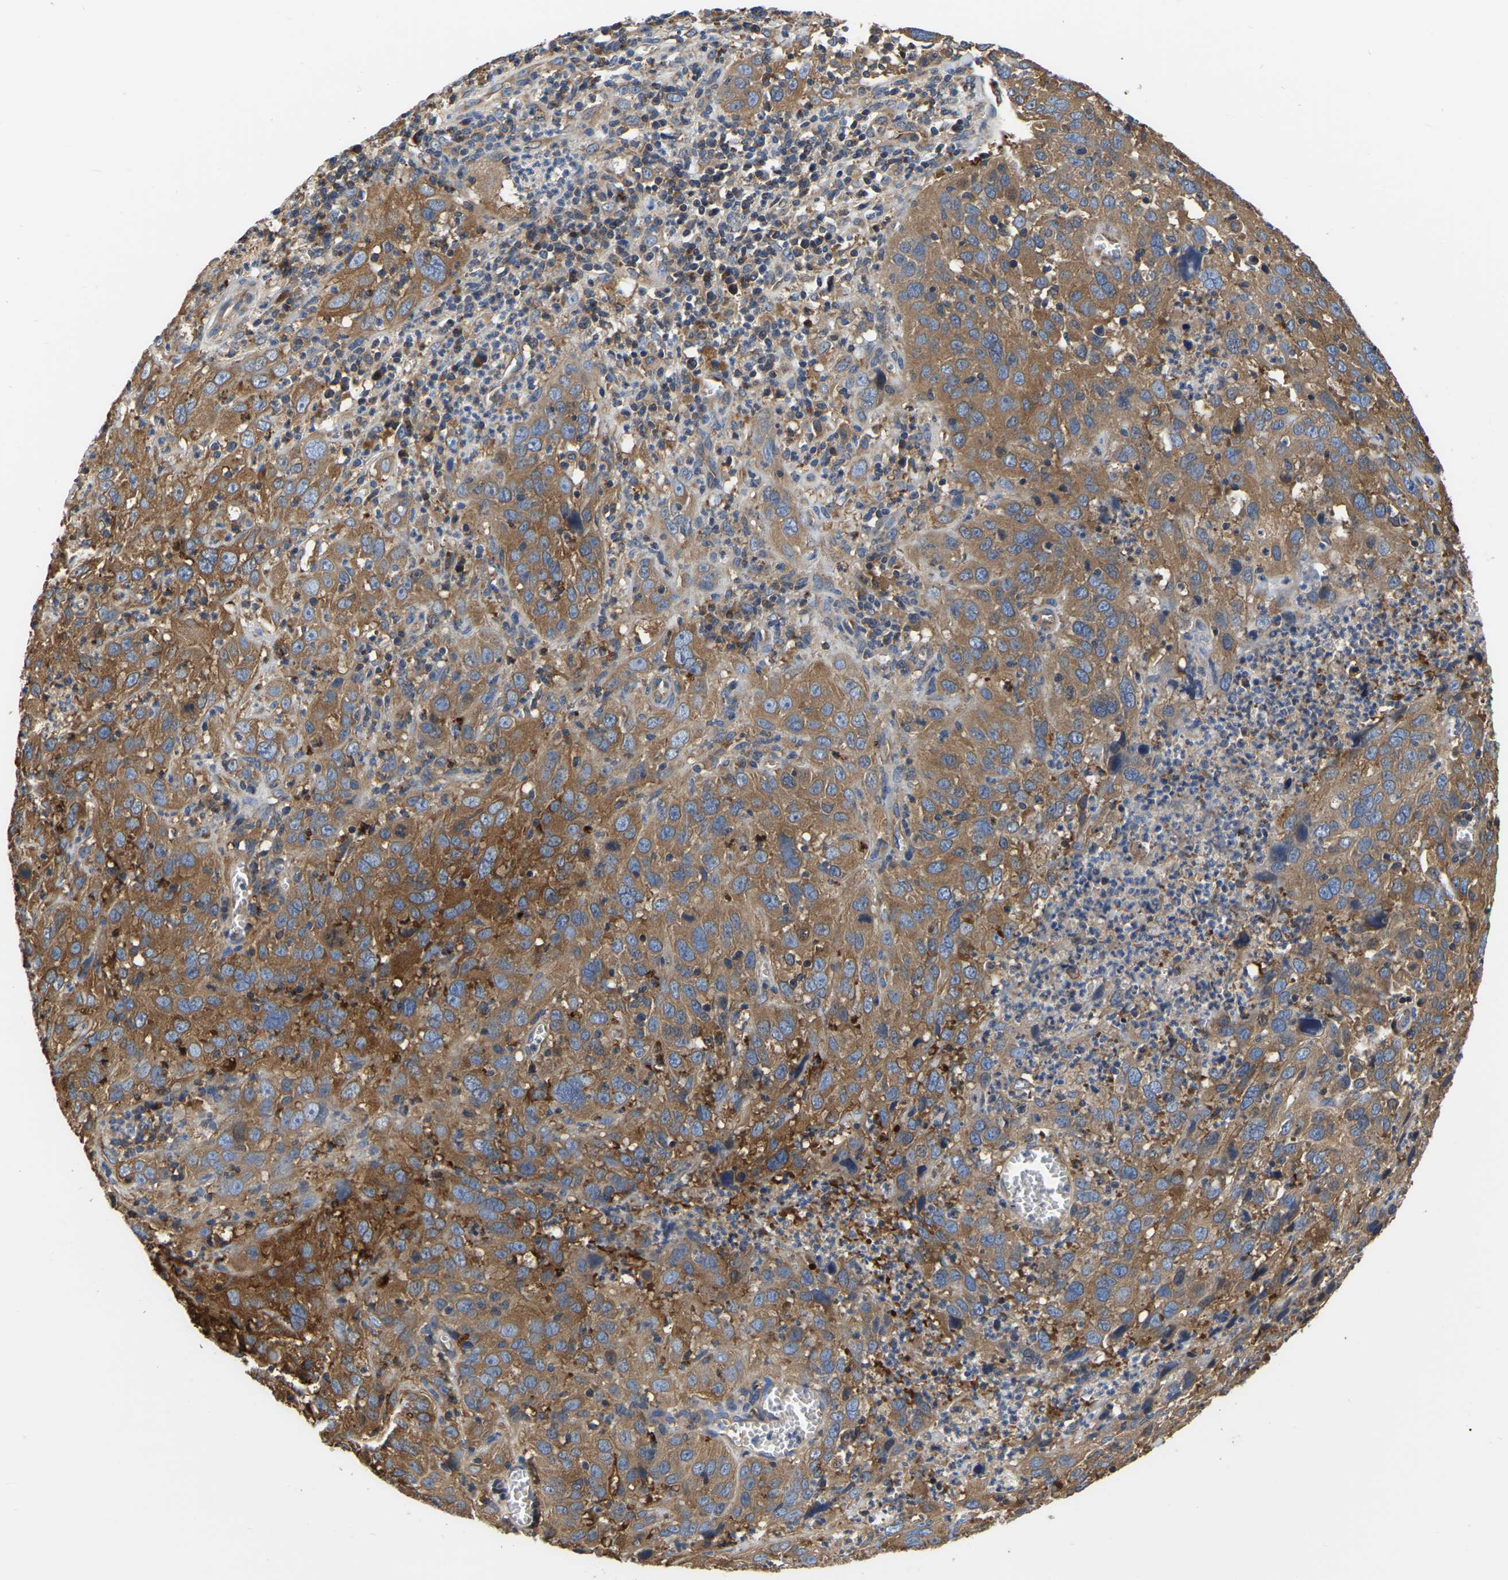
{"staining": {"intensity": "moderate", "quantity": ">75%", "location": "cytoplasmic/membranous"}, "tissue": "cervical cancer", "cell_type": "Tumor cells", "image_type": "cancer", "snomed": [{"axis": "morphology", "description": "Squamous cell carcinoma, NOS"}, {"axis": "topography", "description": "Cervix"}], "caption": "Human squamous cell carcinoma (cervical) stained with a brown dye shows moderate cytoplasmic/membranous positive positivity in approximately >75% of tumor cells.", "gene": "GARS1", "patient": {"sex": "female", "age": 32}}